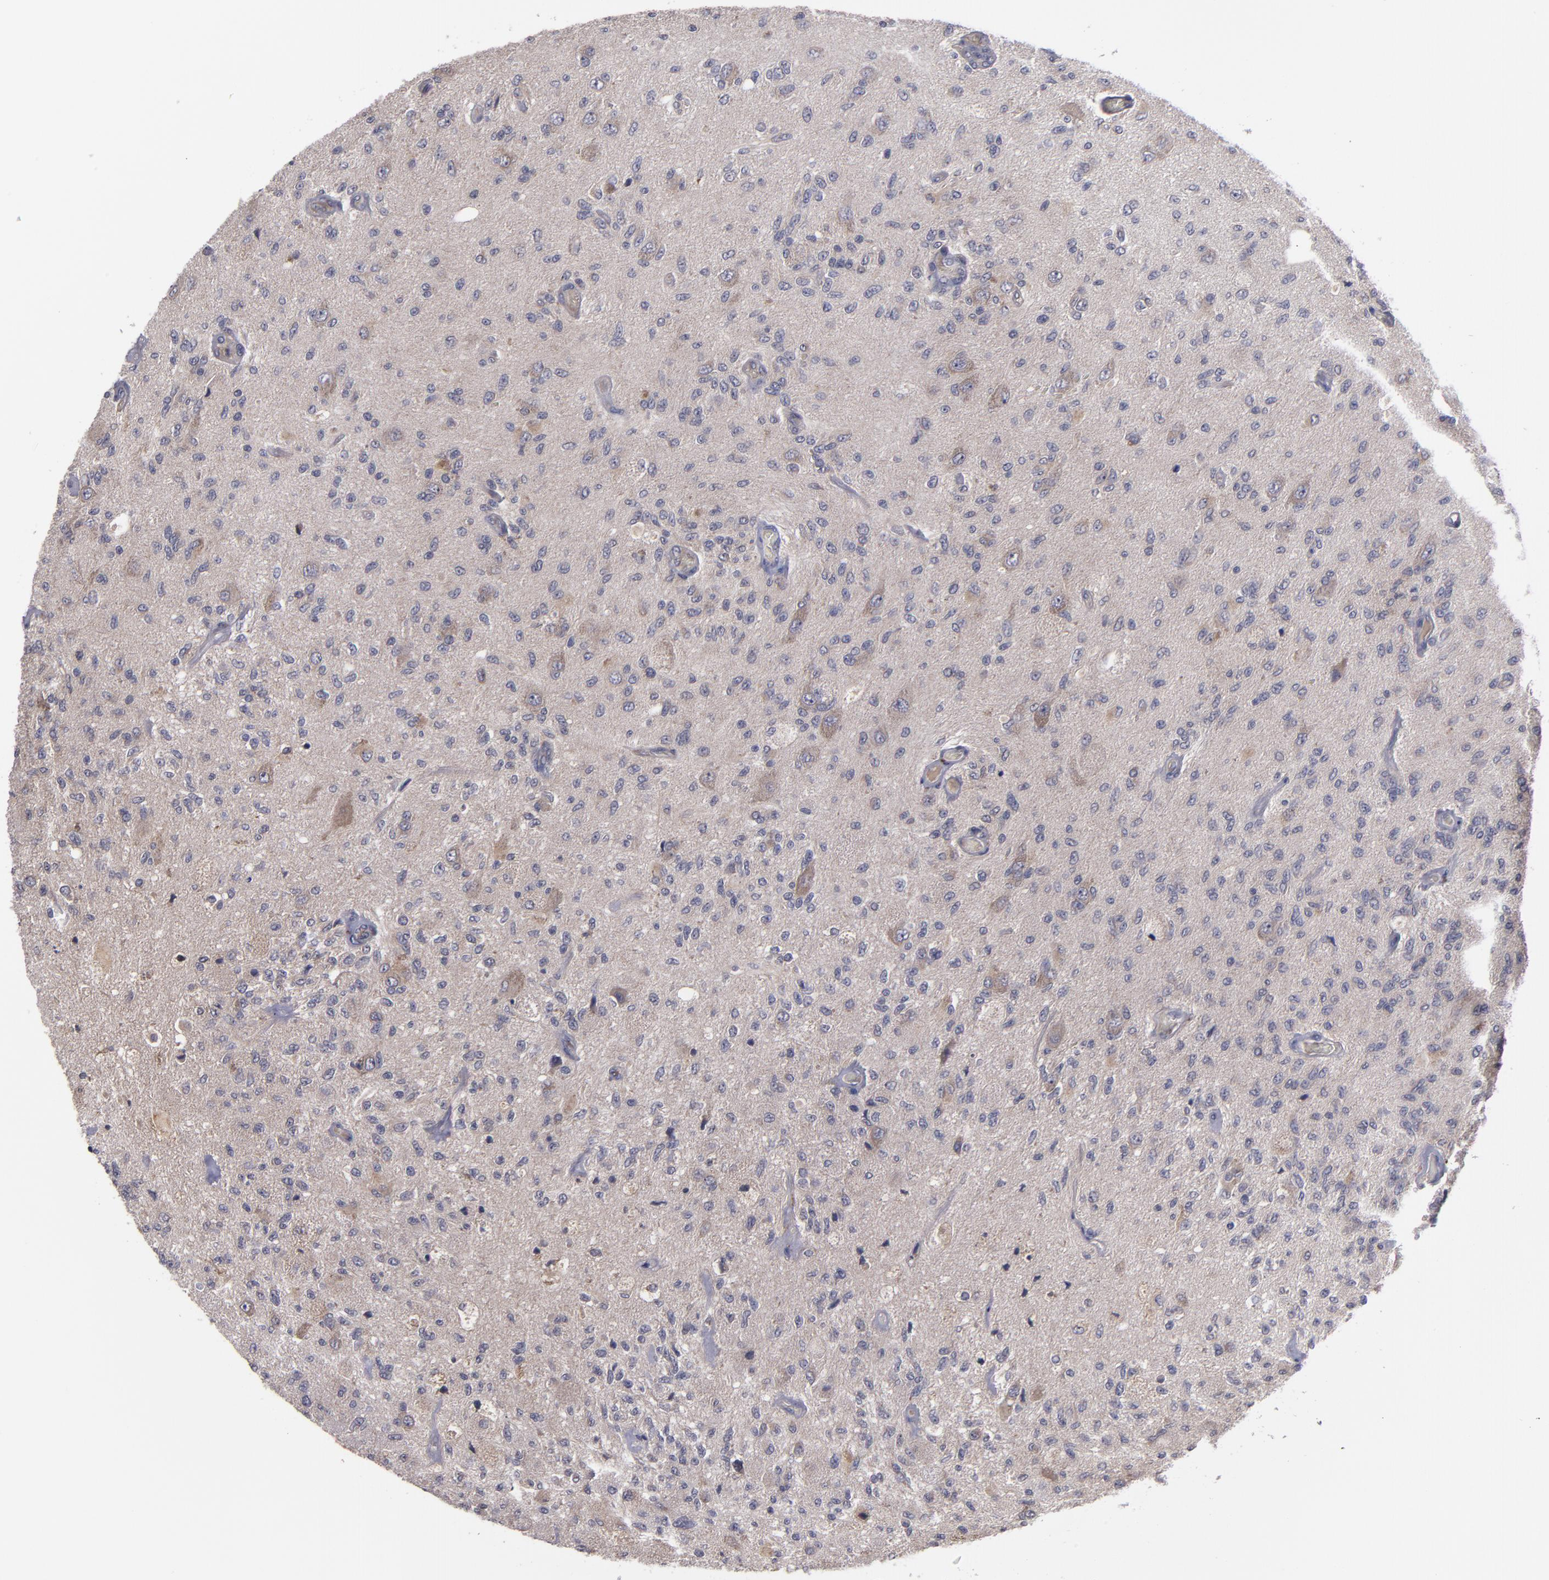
{"staining": {"intensity": "weak", "quantity": "<25%", "location": "cytoplasmic/membranous"}, "tissue": "glioma", "cell_type": "Tumor cells", "image_type": "cancer", "snomed": [{"axis": "morphology", "description": "Normal tissue, NOS"}, {"axis": "morphology", "description": "Glioma, malignant, High grade"}, {"axis": "topography", "description": "Cerebral cortex"}], "caption": "The immunohistochemistry (IHC) image has no significant positivity in tumor cells of glioma tissue.", "gene": "MMP11", "patient": {"sex": "male", "age": 77}}